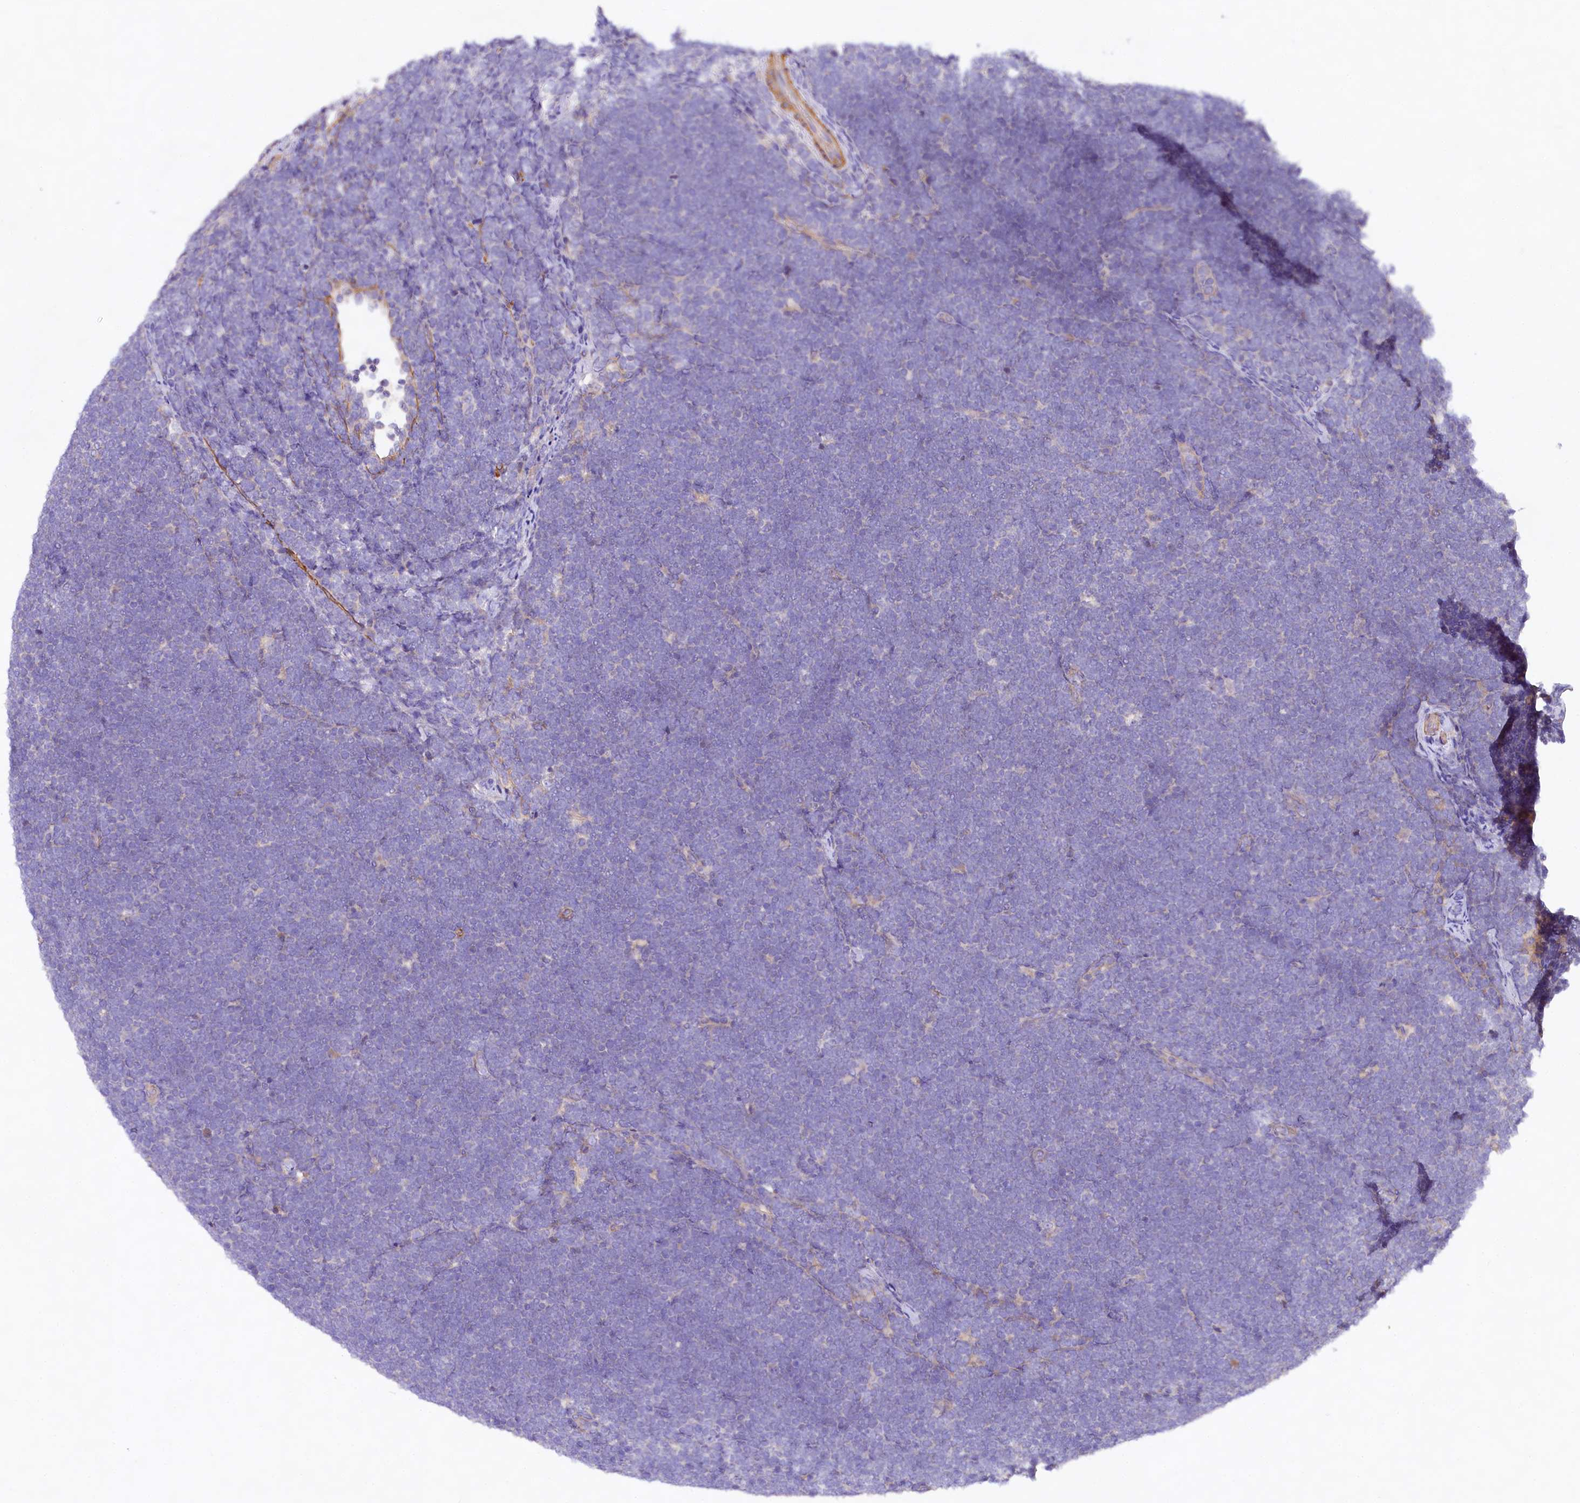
{"staining": {"intensity": "negative", "quantity": "none", "location": "none"}, "tissue": "lymphoma", "cell_type": "Tumor cells", "image_type": "cancer", "snomed": [{"axis": "morphology", "description": "Malignant lymphoma, non-Hodgkin's type, High grade"}, {"axis": "topography", "description": "Lymph node"}], "caption": "An IHC photomicrograph of lymphoma is shown. There is no staining in tumor cells of lymphoma.", "gene": "VPS11", "patient": {"sex": "male", "age": 13}}